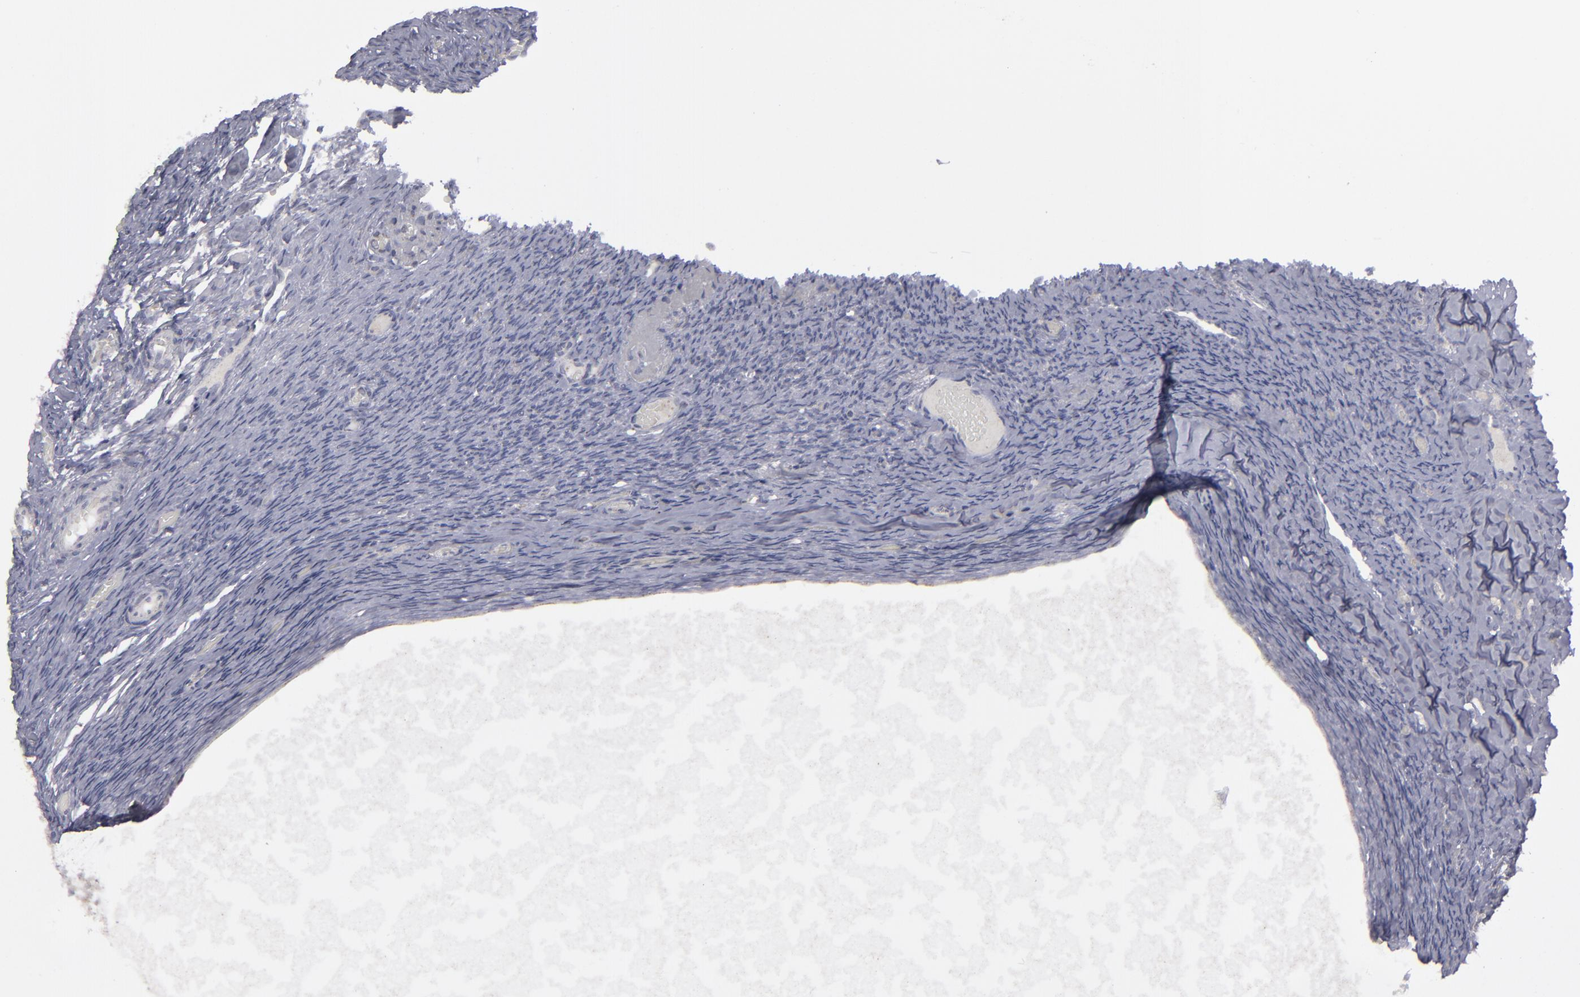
{"staining": {"intensity": "weak", "quantity": "<25%", "location": "cytoplasmic/membranous"}, "tissue": "ovary", "cell_type": "Ovarian stroma cells", "image_type": "normal", "snomed": [{"axis": "morphology", "description": "Normal tissue, NOS"}, {"axis": "topography", "description": "Ovary"}], "caption": "IHC micrograph of unremarkable ovary stained for a protein (brown), which displays no expression in ovarian stroma cells.", "gene": "MYOM2", "patient": {"sex": "female", "age": 60}}